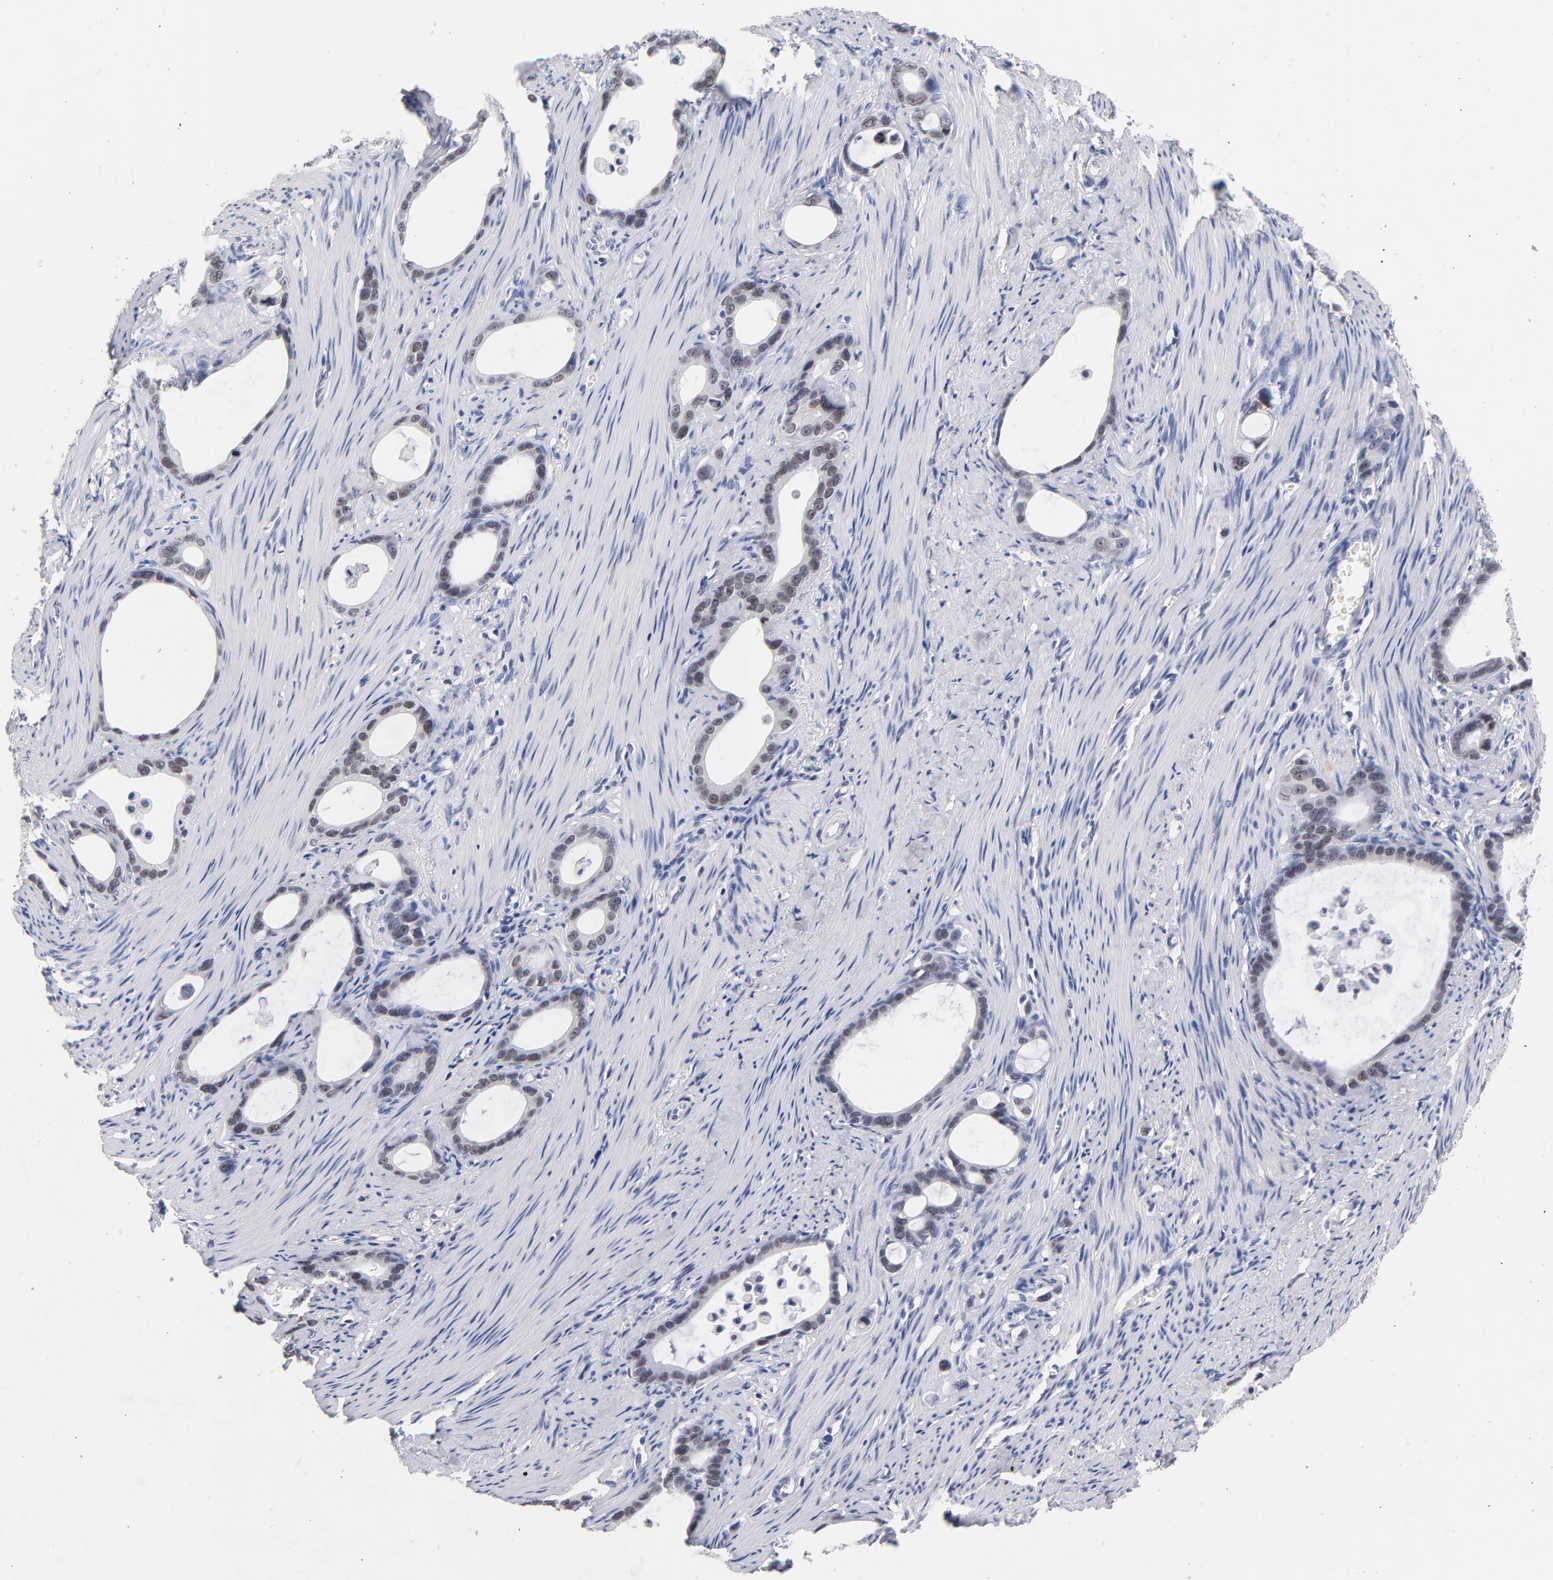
{"staining": {"intensity": "weak", "quantity": ">75%", "location": "nuclear"}, "tissue": "stomach cancer", "cell_type": "Tumor cells", "image_type": "cancer", "snomed": [{"axis": "morphology", "description": "Adenocarcinoma, NOS"}, {"axis": "topography", "description": "Stomach"}], "caption": "A high-resolution histopathology image shows immunohistochemistry (IHC) staining of stomach adenocarcinoma, which shows weak nuclear staining in about >75% of tumor cells.", "gene": "ORC2", "patient": {"sex": "female", "age": 75}}